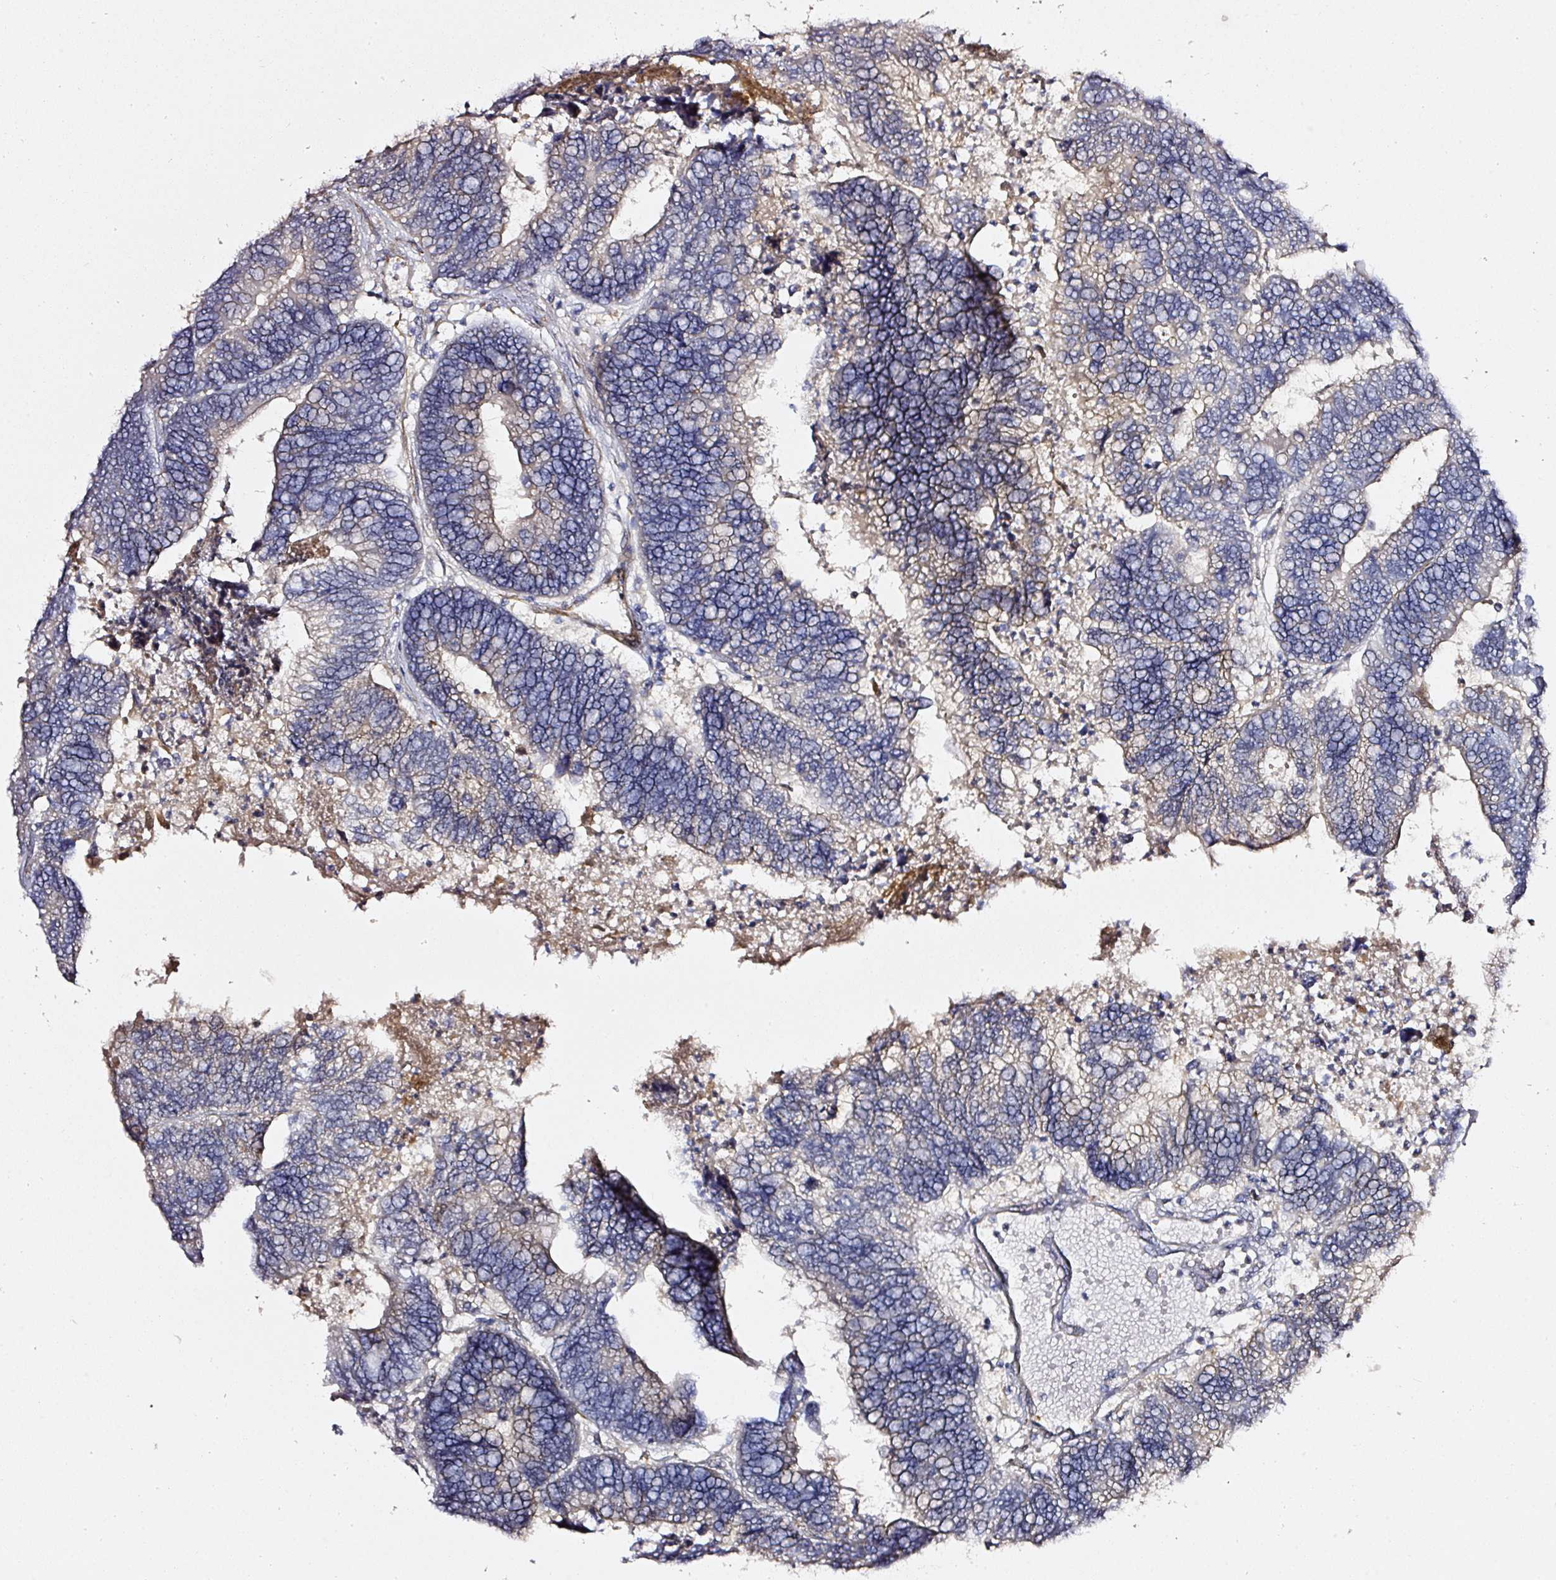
{"staining": {"intensity": "negative", "quantity": "none", "location": "none"}, "tissue": "colorectal cancer", "cell_type": "Tumor cells", "image_type": "cancer", "snomed": [{"axis": "morphology", "description": "Adenocarcinoma, NOS"}, {"axis": "topography", "description": "Colon"}], "caption": "Immunohistochemistry histopathology image of neoplastic tissue: colorectal adenocarcinoma stained with DAB (3,3'-diaminobenzidine) exhibits no significant protein staining in tumor cells.", "gene": "TOGARAM1", "patient": {"sex": "female", "age": 67}}